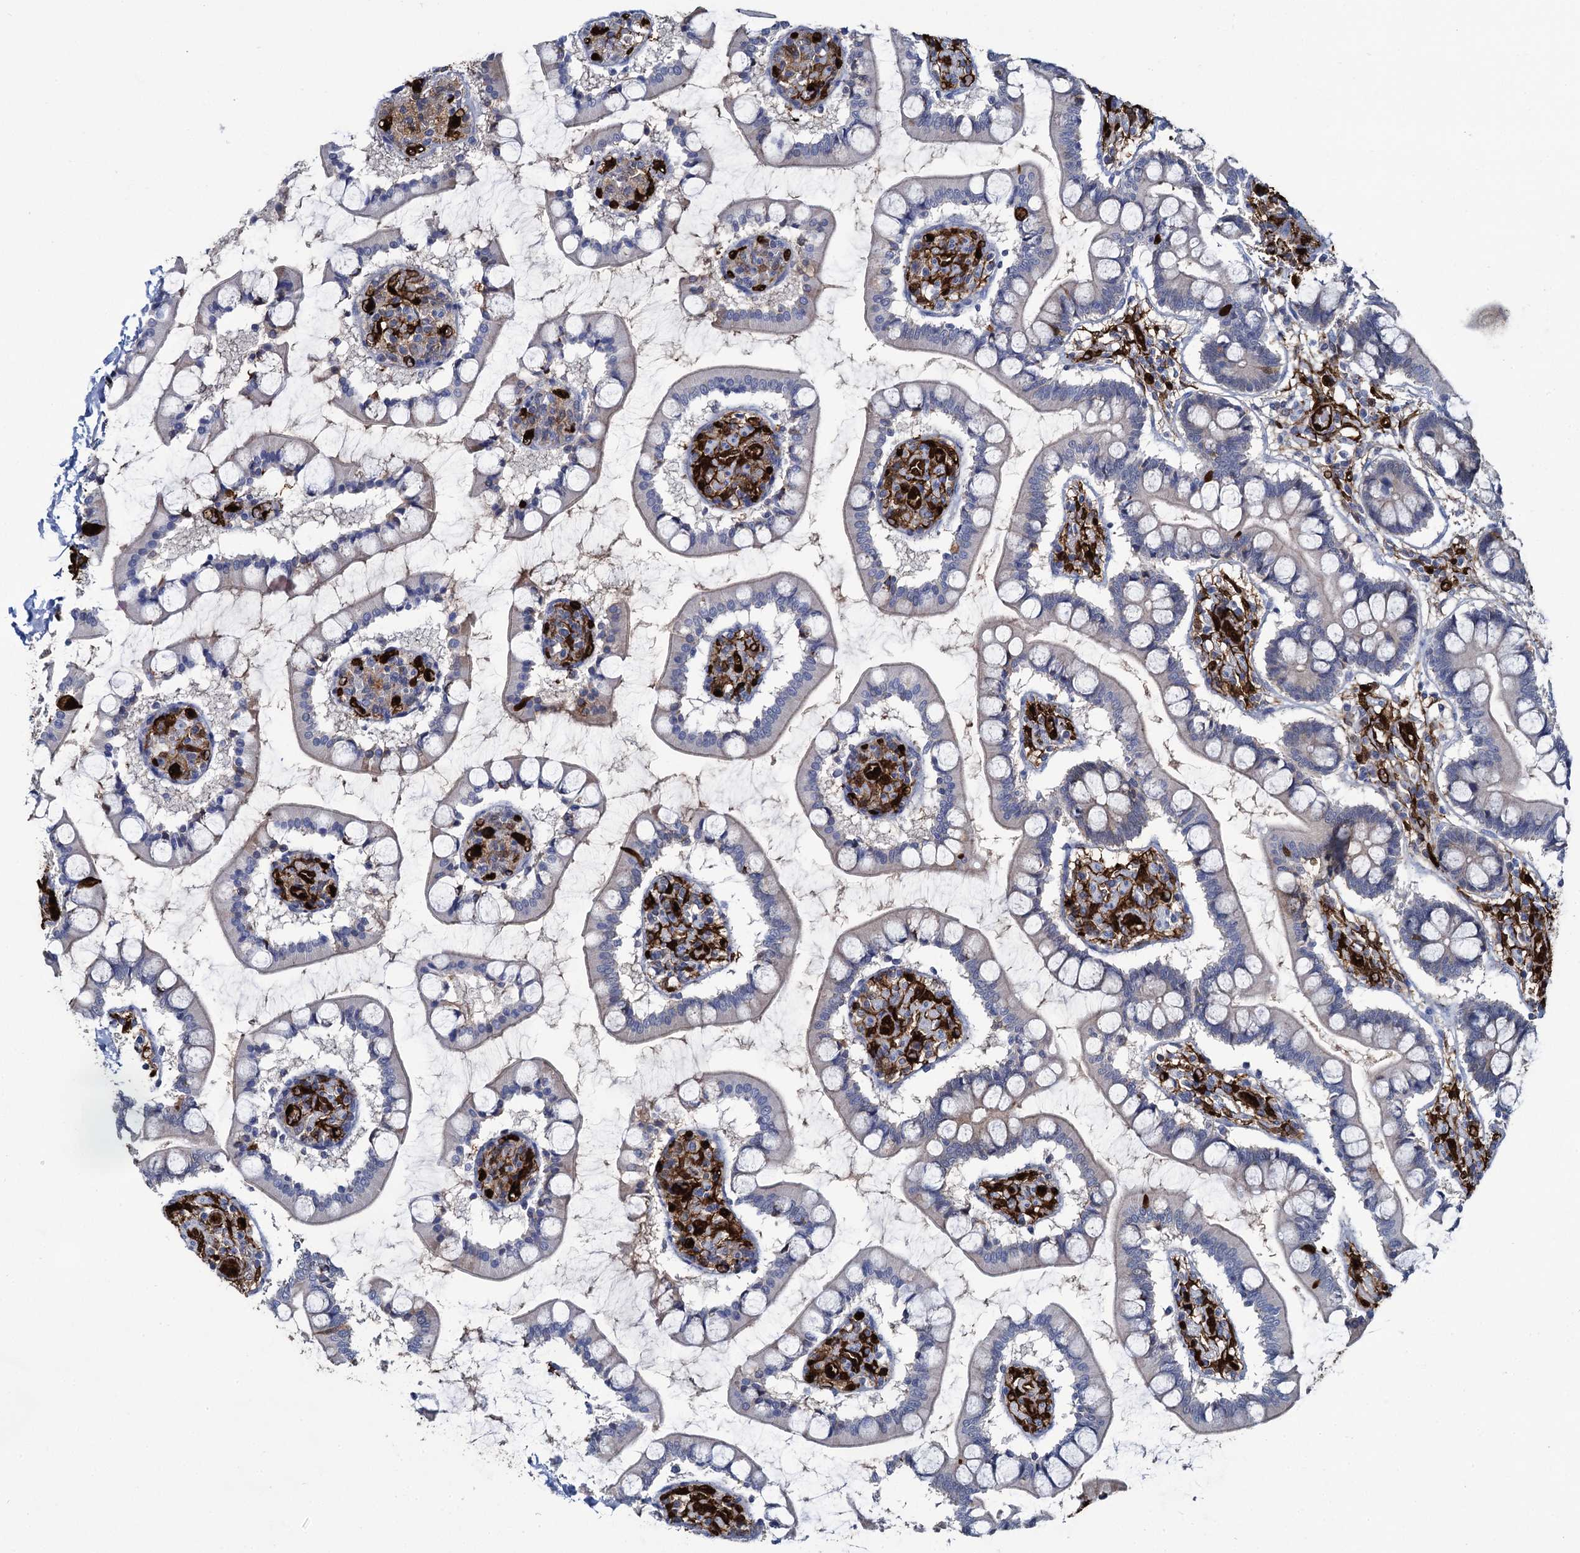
{"staining": {"intensity": "moderate", "quantity": "<25%", "location": "cytoplasmic/membranous"}, "tissue": "small intestine", "cell_type": "Glandular cells", "image_type": "normal", "snomed": [{"axis": "morphology", "description": "Normal tissue, NOS"}, {"axis": "topography", "description": "Small intestine"}], "caption": "Benign small intestine displays moderate cytoplasmic/membranous staining in approximately <25% of glandular cells, visualized by immunohistochemistry.", "gene": "FABP5", "patient": {"sex": "male", "age": 52}}